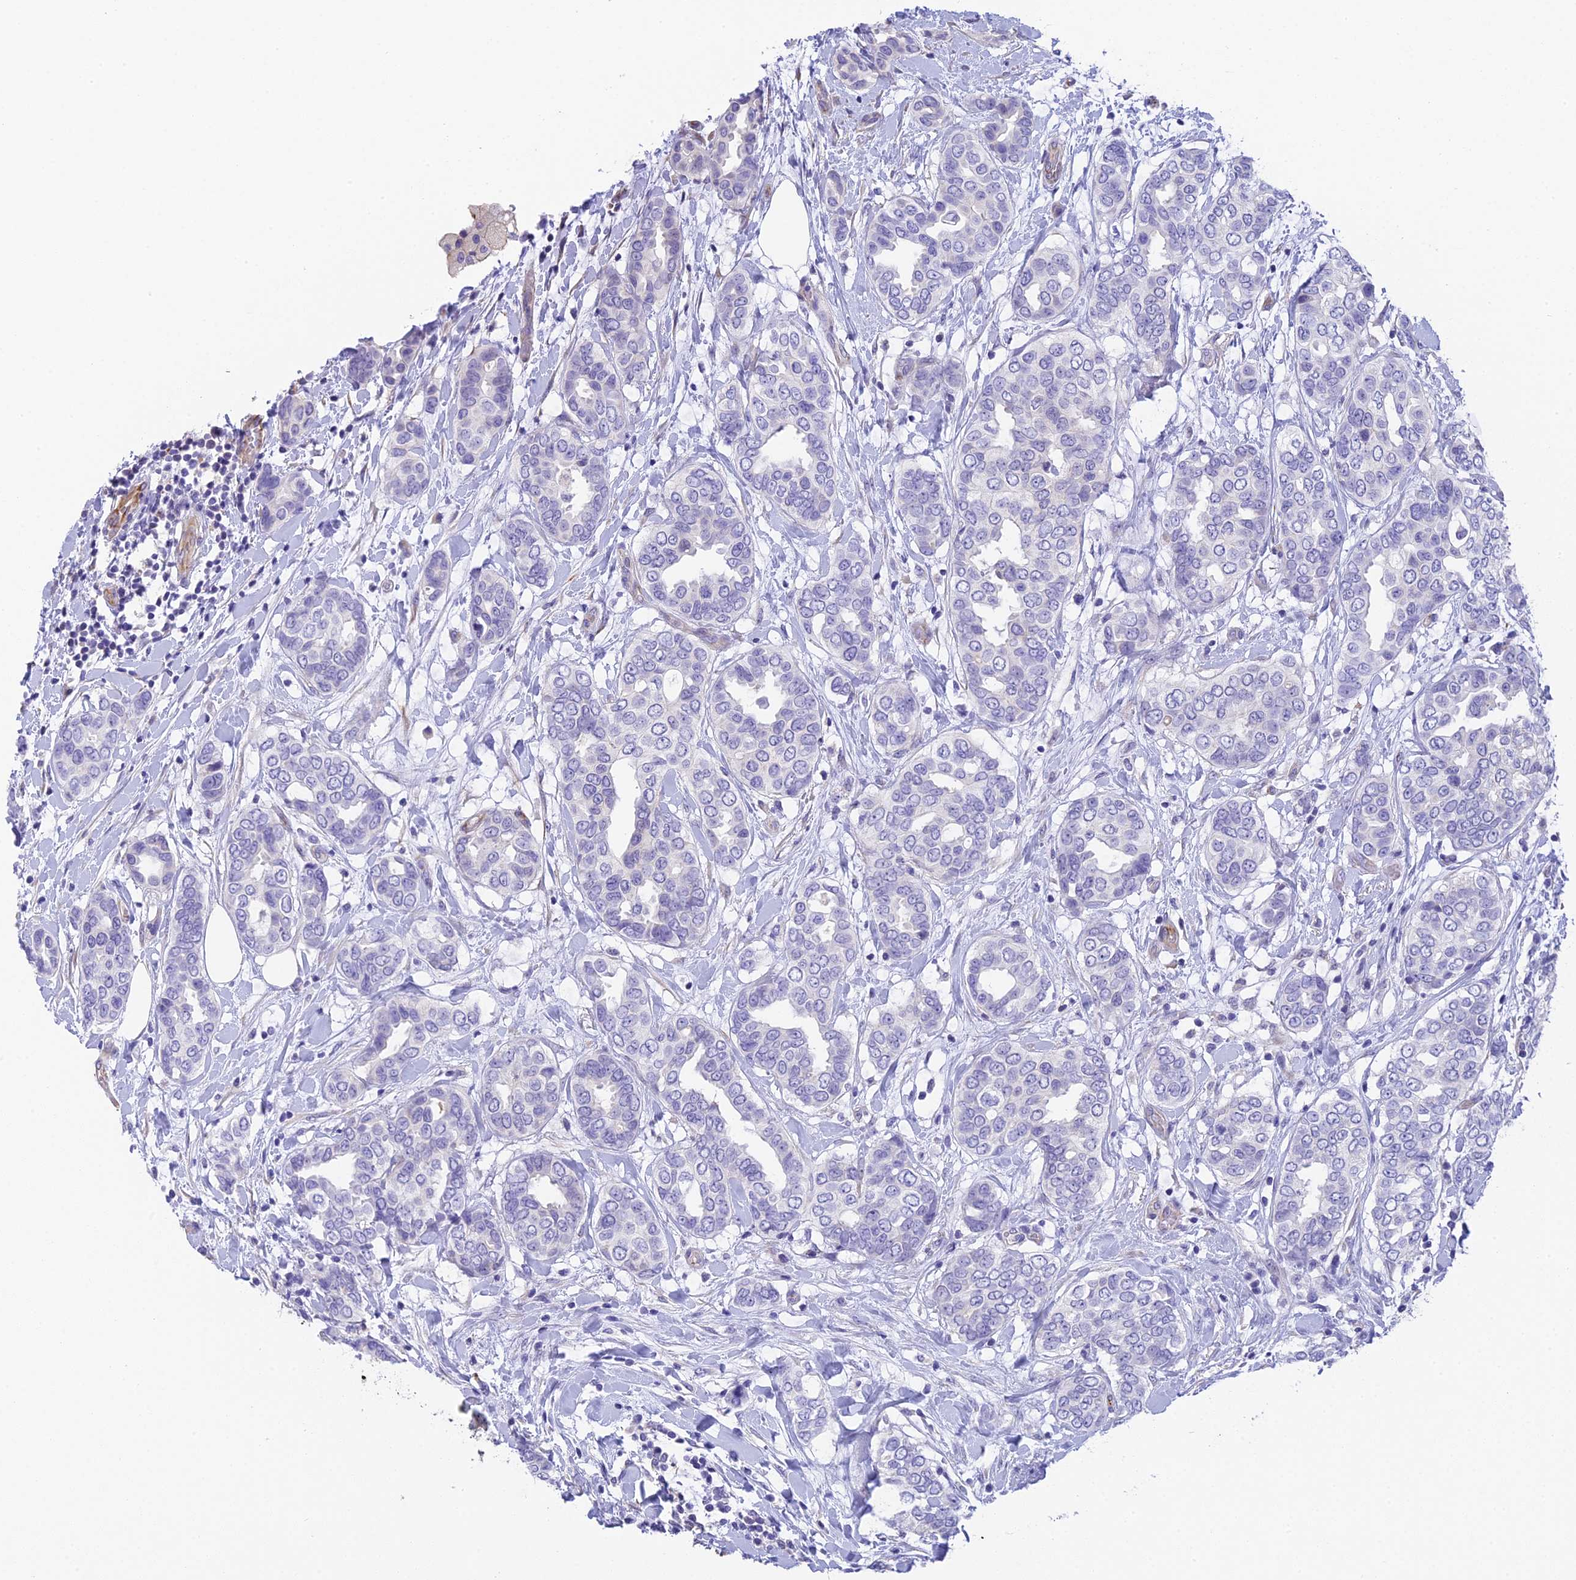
{"staining": {"intensity": "negative", "quantity": "none", "location": "none"}, "tissue": "breast cancer", "cell_type": "Tumor cells", "image_type": "cancer", "snomed": [{"axis": "morphology", "description": "Lobular carcinoma"}, {"axis": "topography", "description": "Breast"}], "caption": "Protein analysis of breast cancer (lobular carcinoma) reveals no significant staining in tumor cells.", "gene": "TACSTD2", "patient": {"sex": "female", "age": 51}}